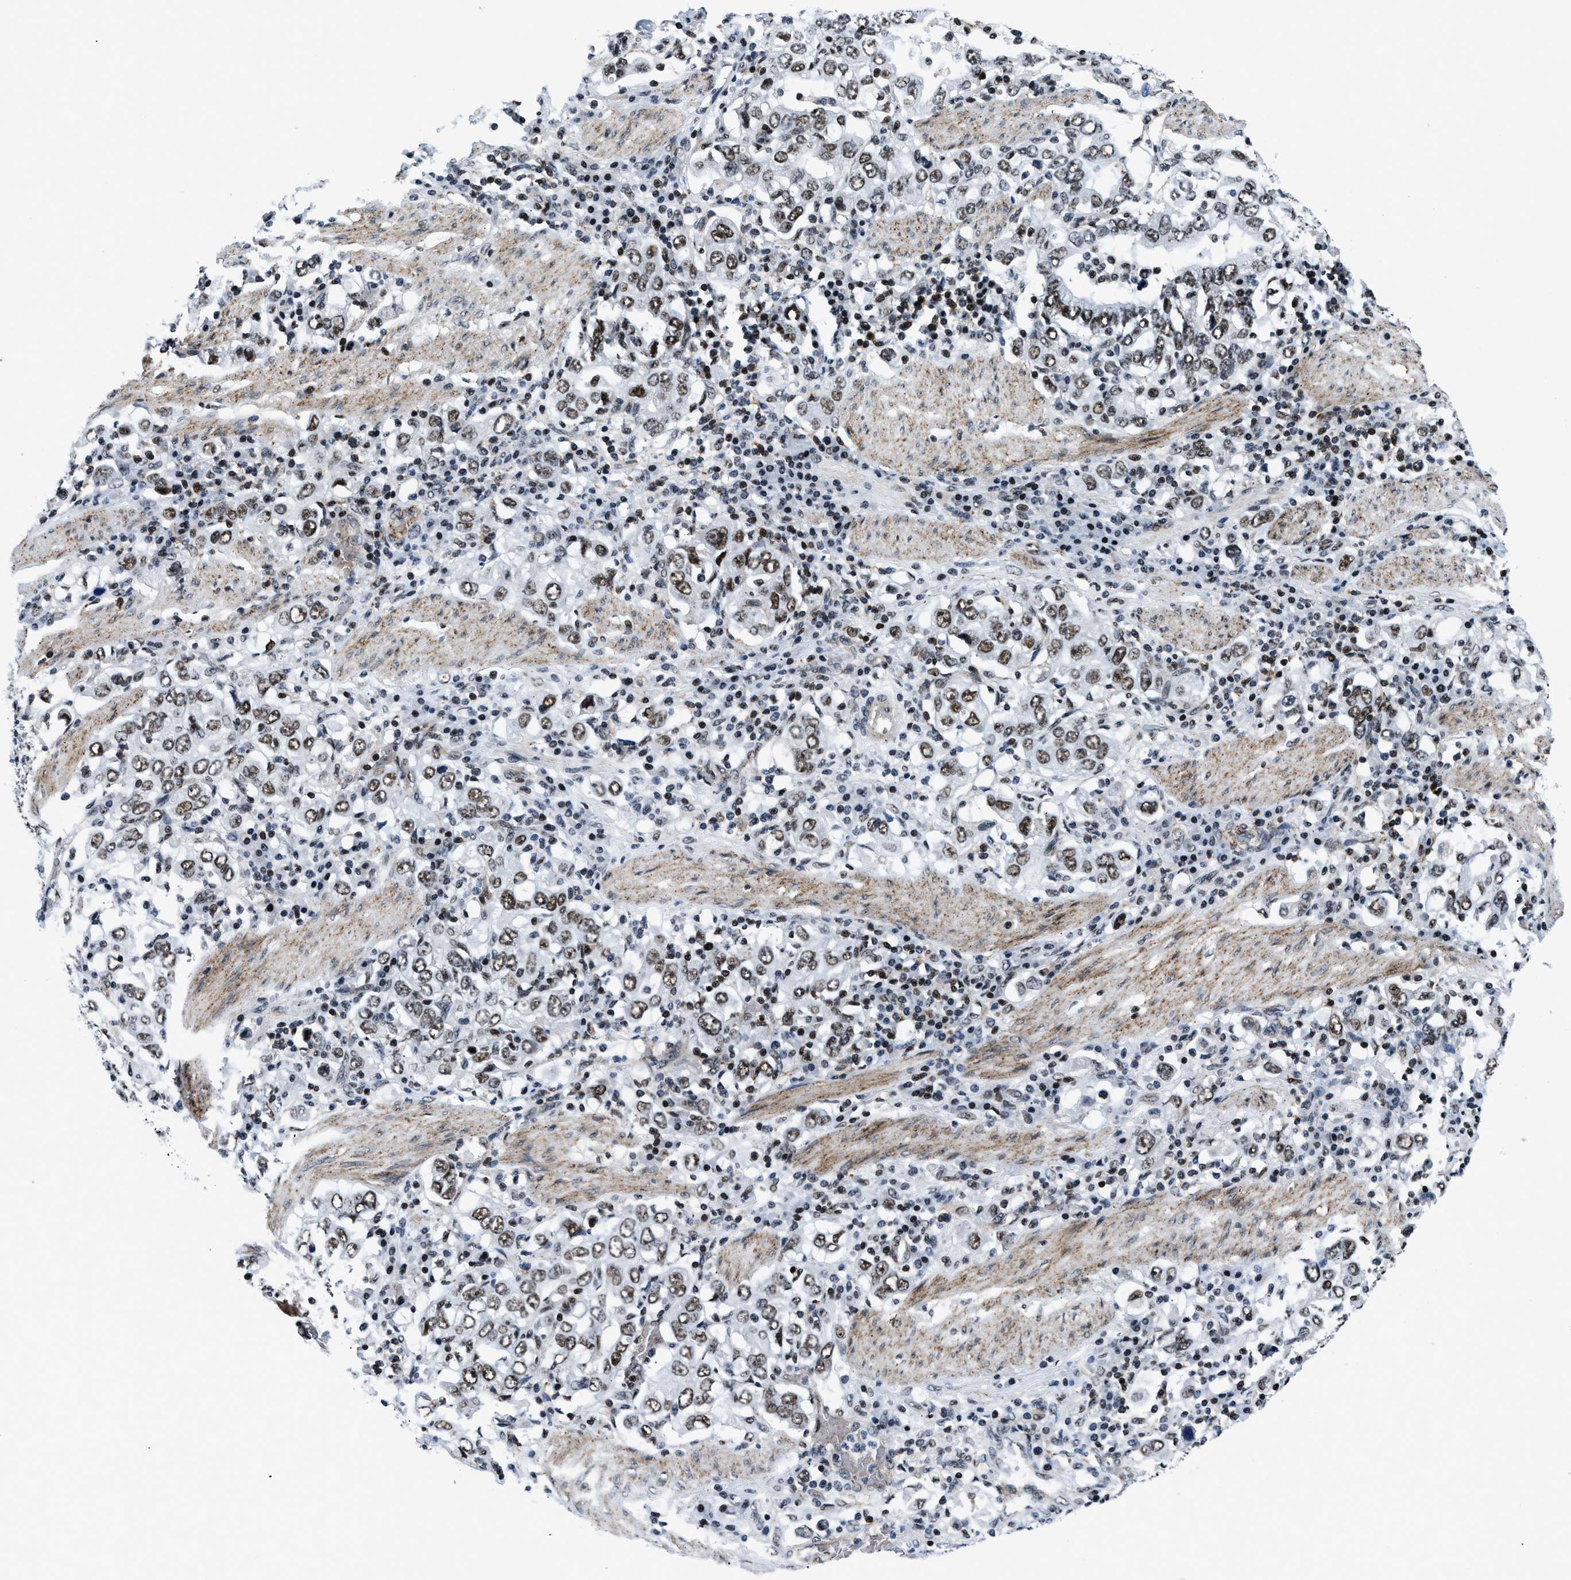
{"staining": {"intensity": "strong", "quantity": ">75%", "location": "nuclear"}, "tissue": "stomach cancer", "cell_type": "Tumor cells", "image_type": "cancer", "snomed": [{"axis": "morphology", "description": "Adenocarcinoma, NOS"}, {"axis": "topography", "description": "Stomach, upper"}], "caption": "Human stomach cancer (adenocarcinoma) stained with a protein marker reveals strong staining in tumor cells.", "gene": "SMARCB1", "patient": {"sex": "male", "age": 62}}